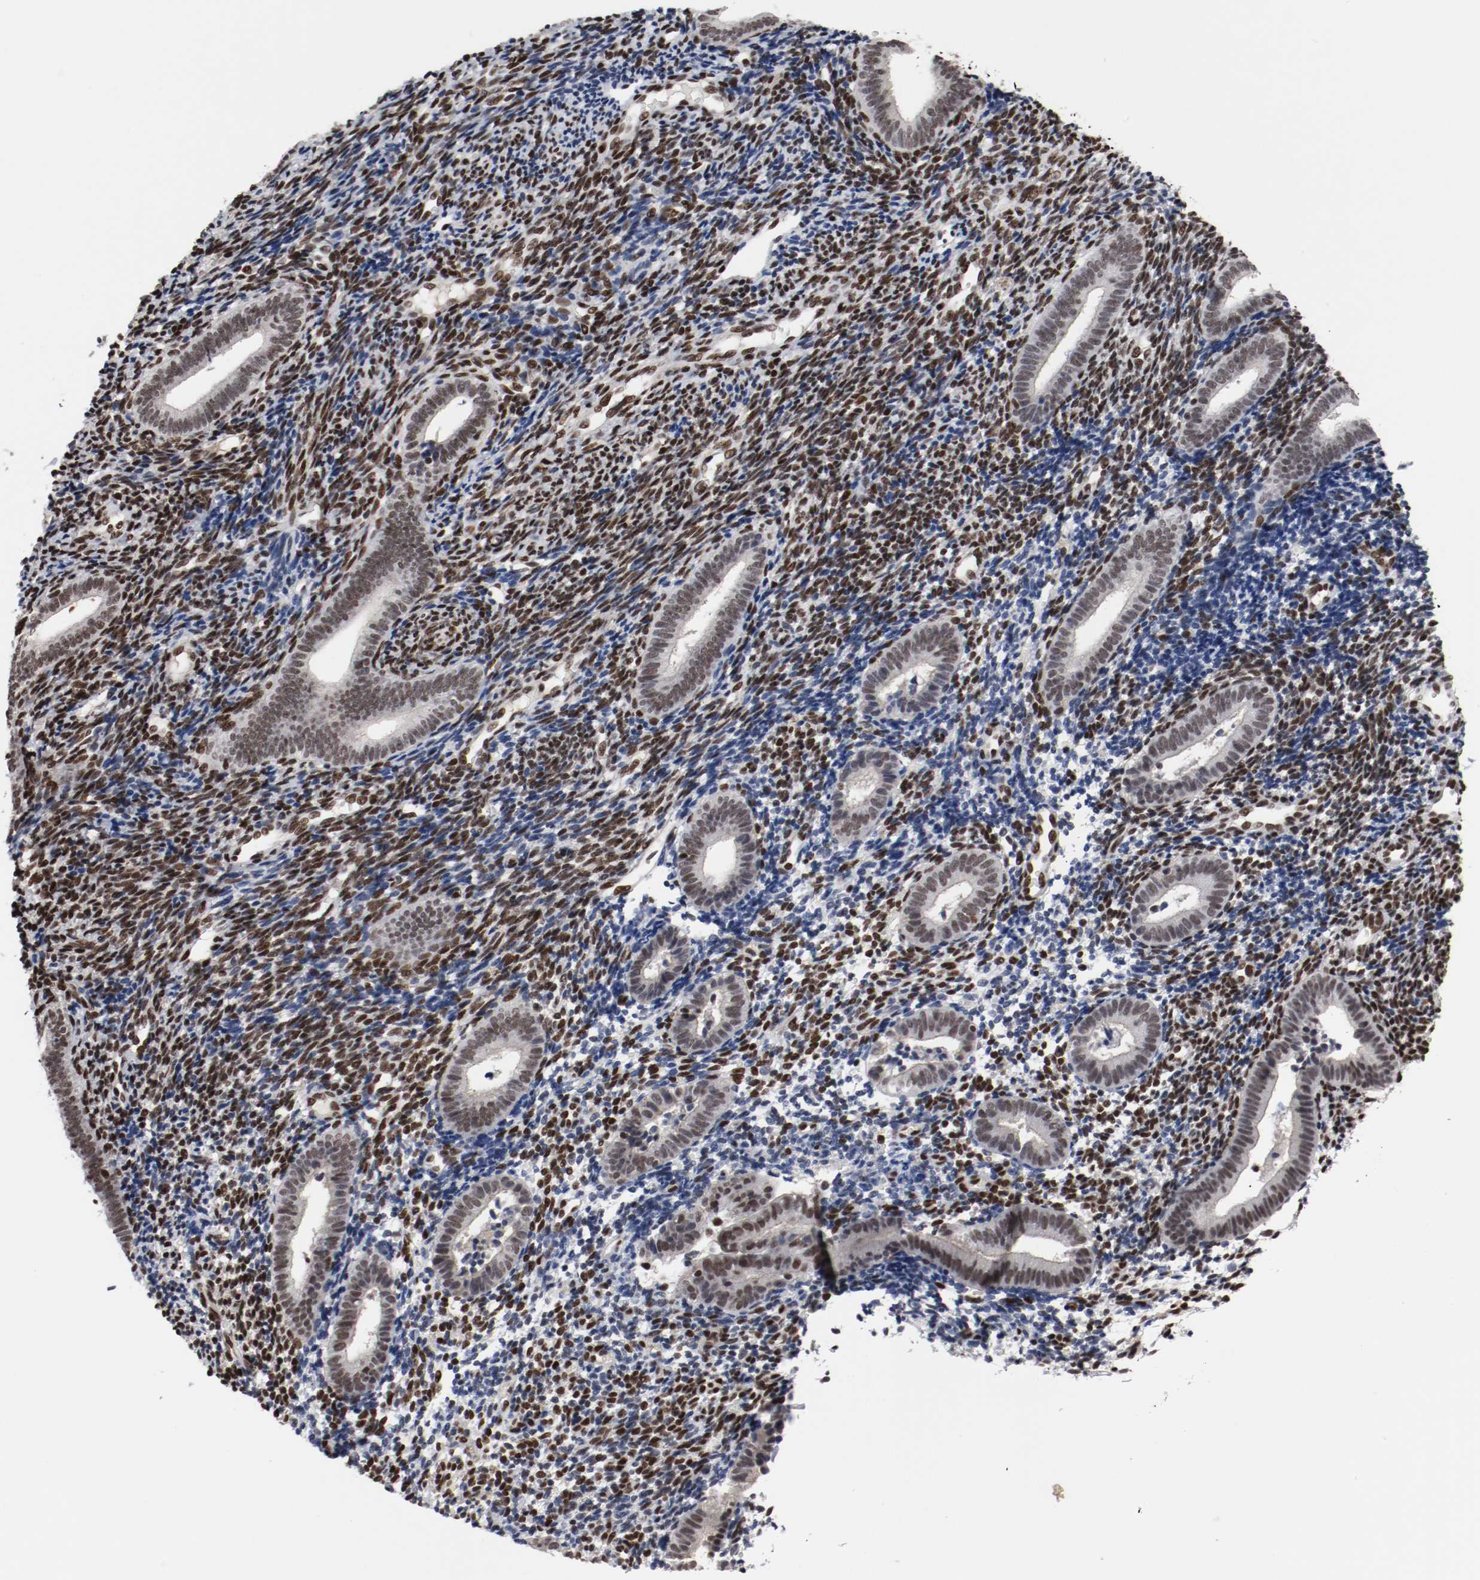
{"staining": {"intensity": "strong", "quantity": "25%-75%", "location": "nuclear"}, "tissue": "endometrium", "cell_type": "Cells in endometrial stroma", "image_type": "normal", "snomed": [{"axis": "morphology", "description": "Normal tissue, NOS"}, {"axis": "topography", "description": "Uterus"}, {"axis": "topography", "description": "Endometrium"}], "caption": "Protein staining reveals strong nuclear positivity in approximately 25%-75% of cells in endometrial stroma in benign endometrium.", "gene": "MEF2D", "patient": {"sex": "female", "age": 33}}